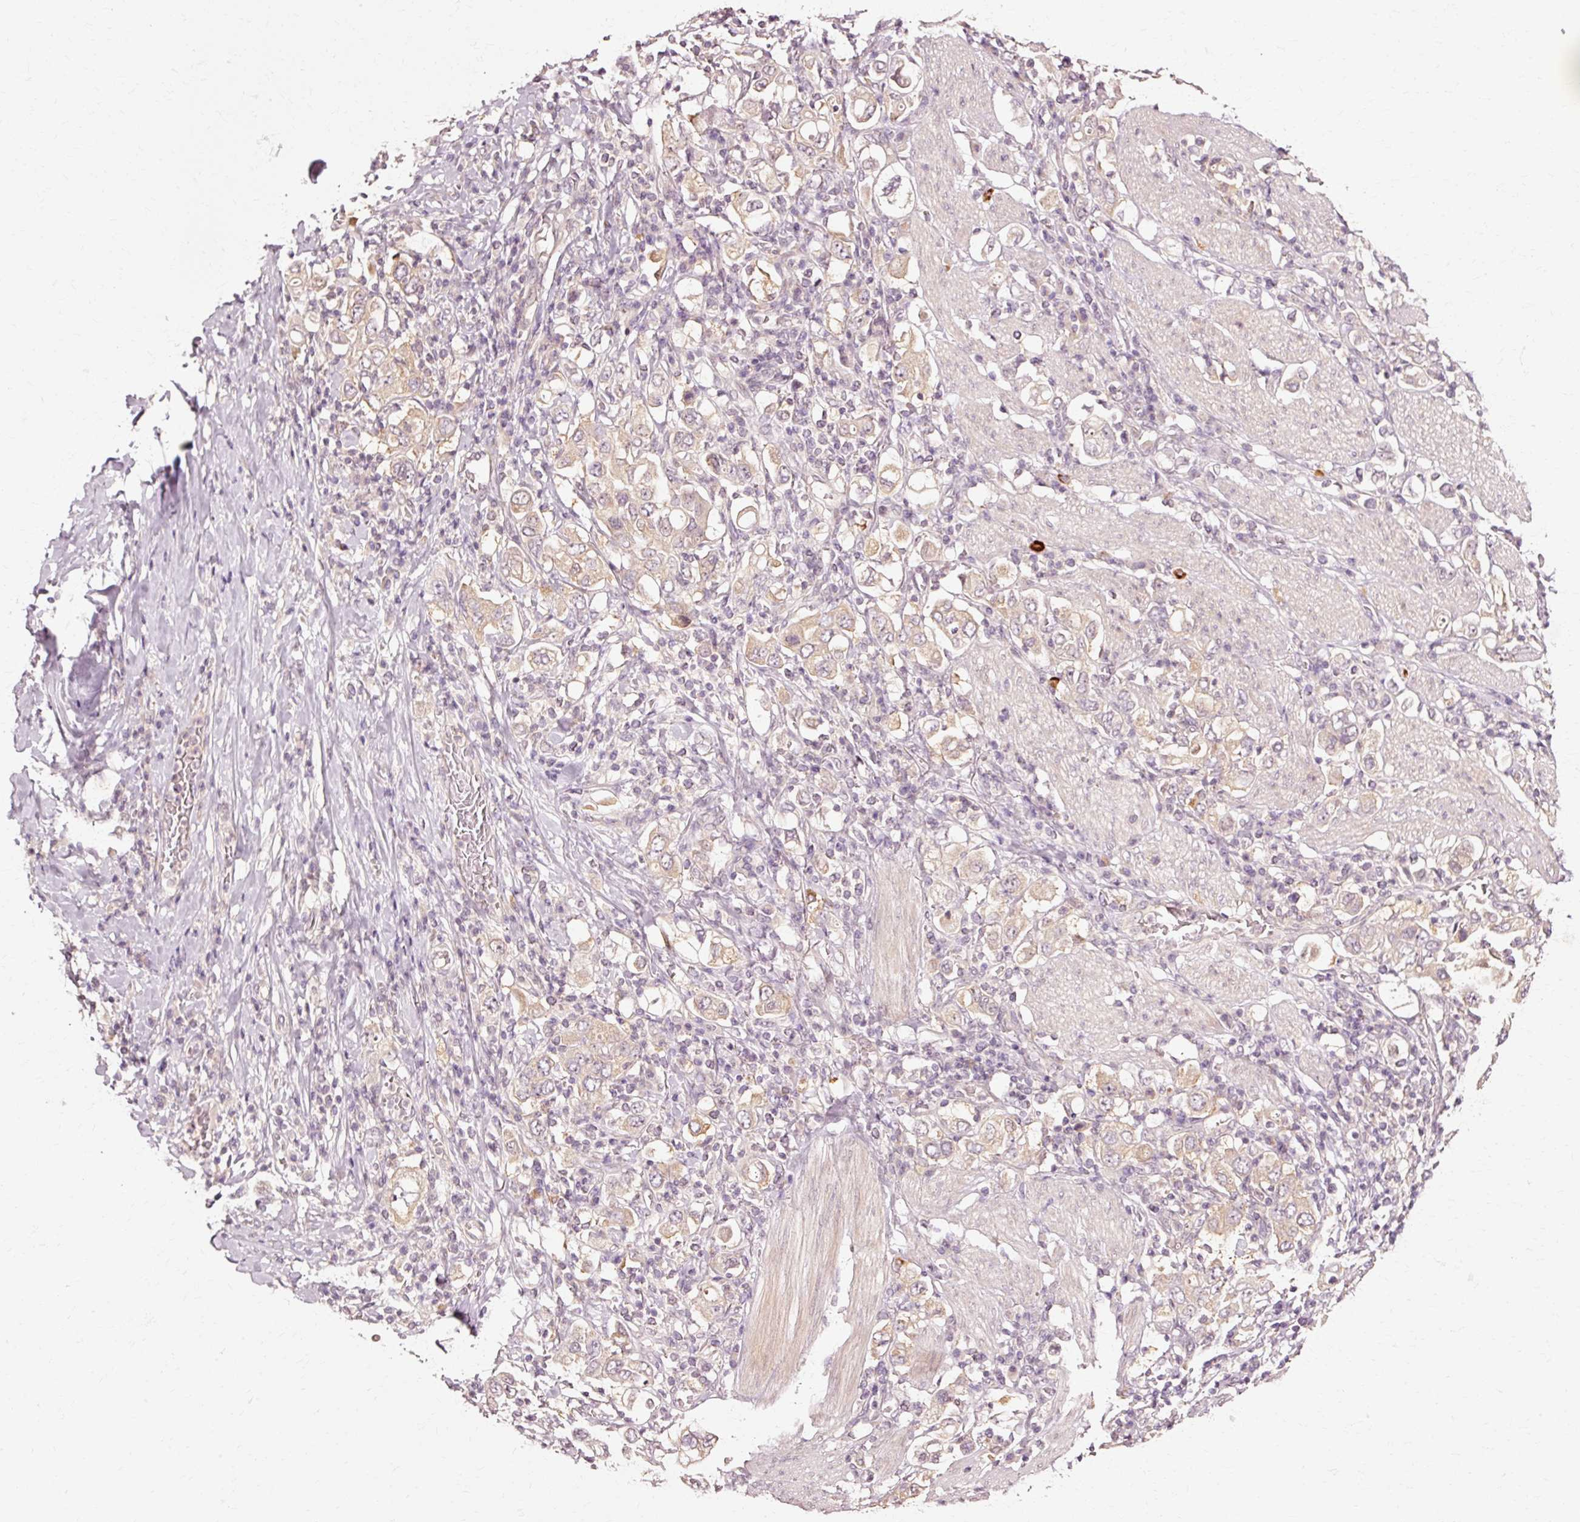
{"staining": {"intensity": "weak", "quantity": "25%-75%", "location": "cytoplasmic/membranous"}, "tissue": "stomach cancer", "cell_type": "Tumor cells", "image_type": "cancer", "snomed": [{"axis": "morphology", "description": "Adenocarcinoma, NOS"}, {"axis": "topography", "description": "Stomach, upper"}], "caption": "A high-resolution image shows IHC staining of adenocarcinoma (stomach), which demonstrates weak cytoplasmic/membranous positivity in about 25%-75% of tumor cells.", "gene": "RGPD5", "patient": {"sex": "male", "age": 62}}